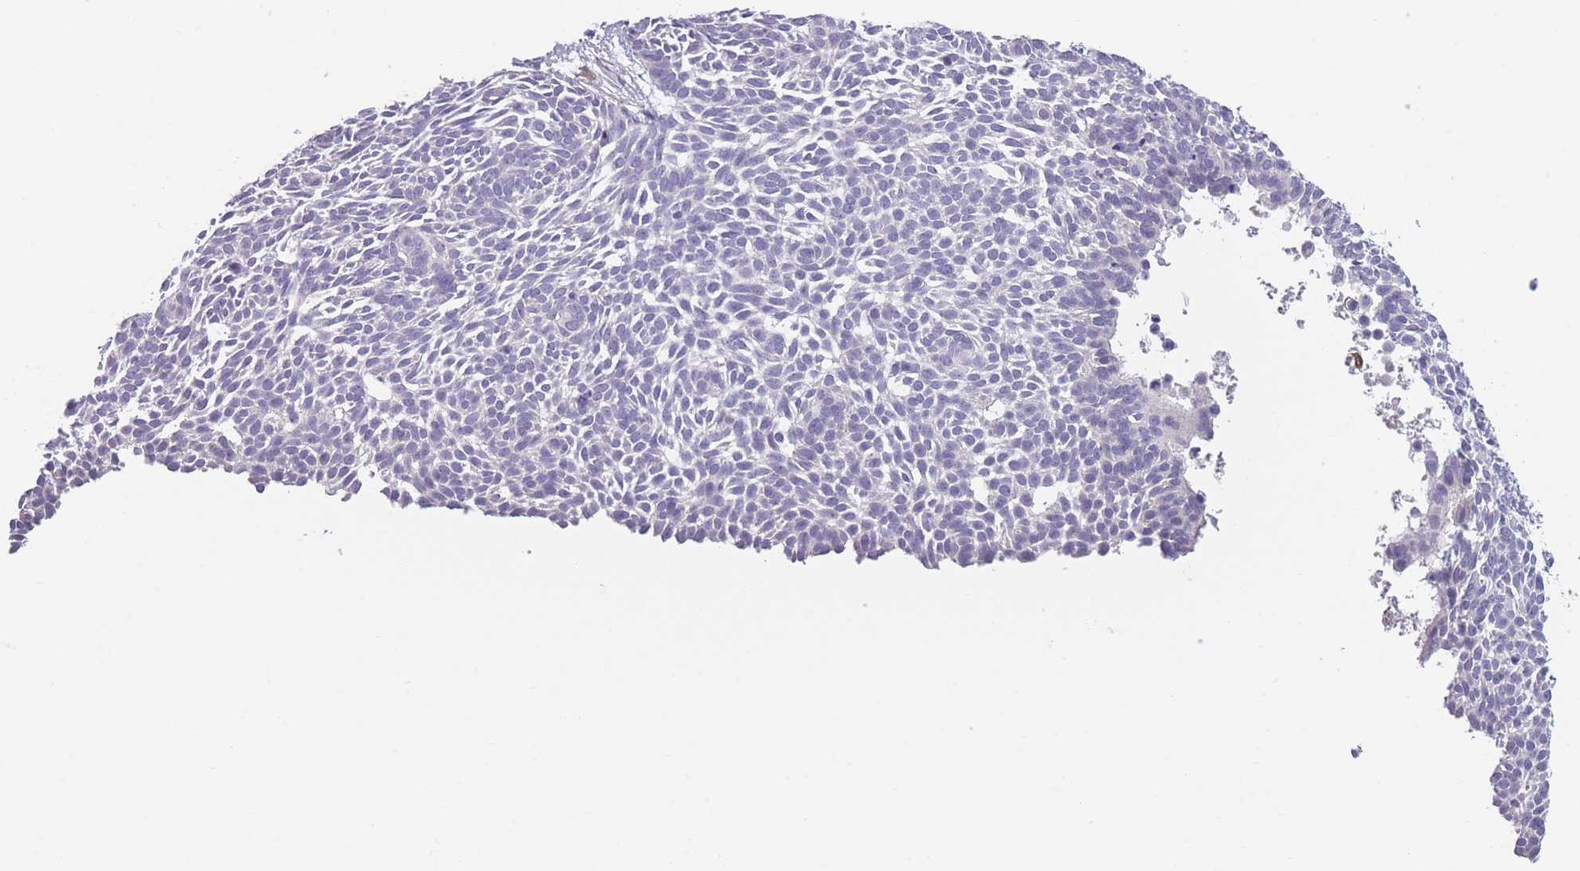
{"staining": {"intensity": "negative", "quantity": "none", "location": "none"}, "tissue": "skin cancer", "cell_type": "Tumor cells", "image_type": "cancer", "snomed": [{"axis": "morphology", "description": "Basal cell carcinoma"}, {"axis": "topography", "description": "Skin"}], "caption": "This is an IHC image of basal cell carcinoma (skin). There is no expression in tumor cells.", "gene": "OR6B3", "patient": {"sex": "male", "age": 61}}